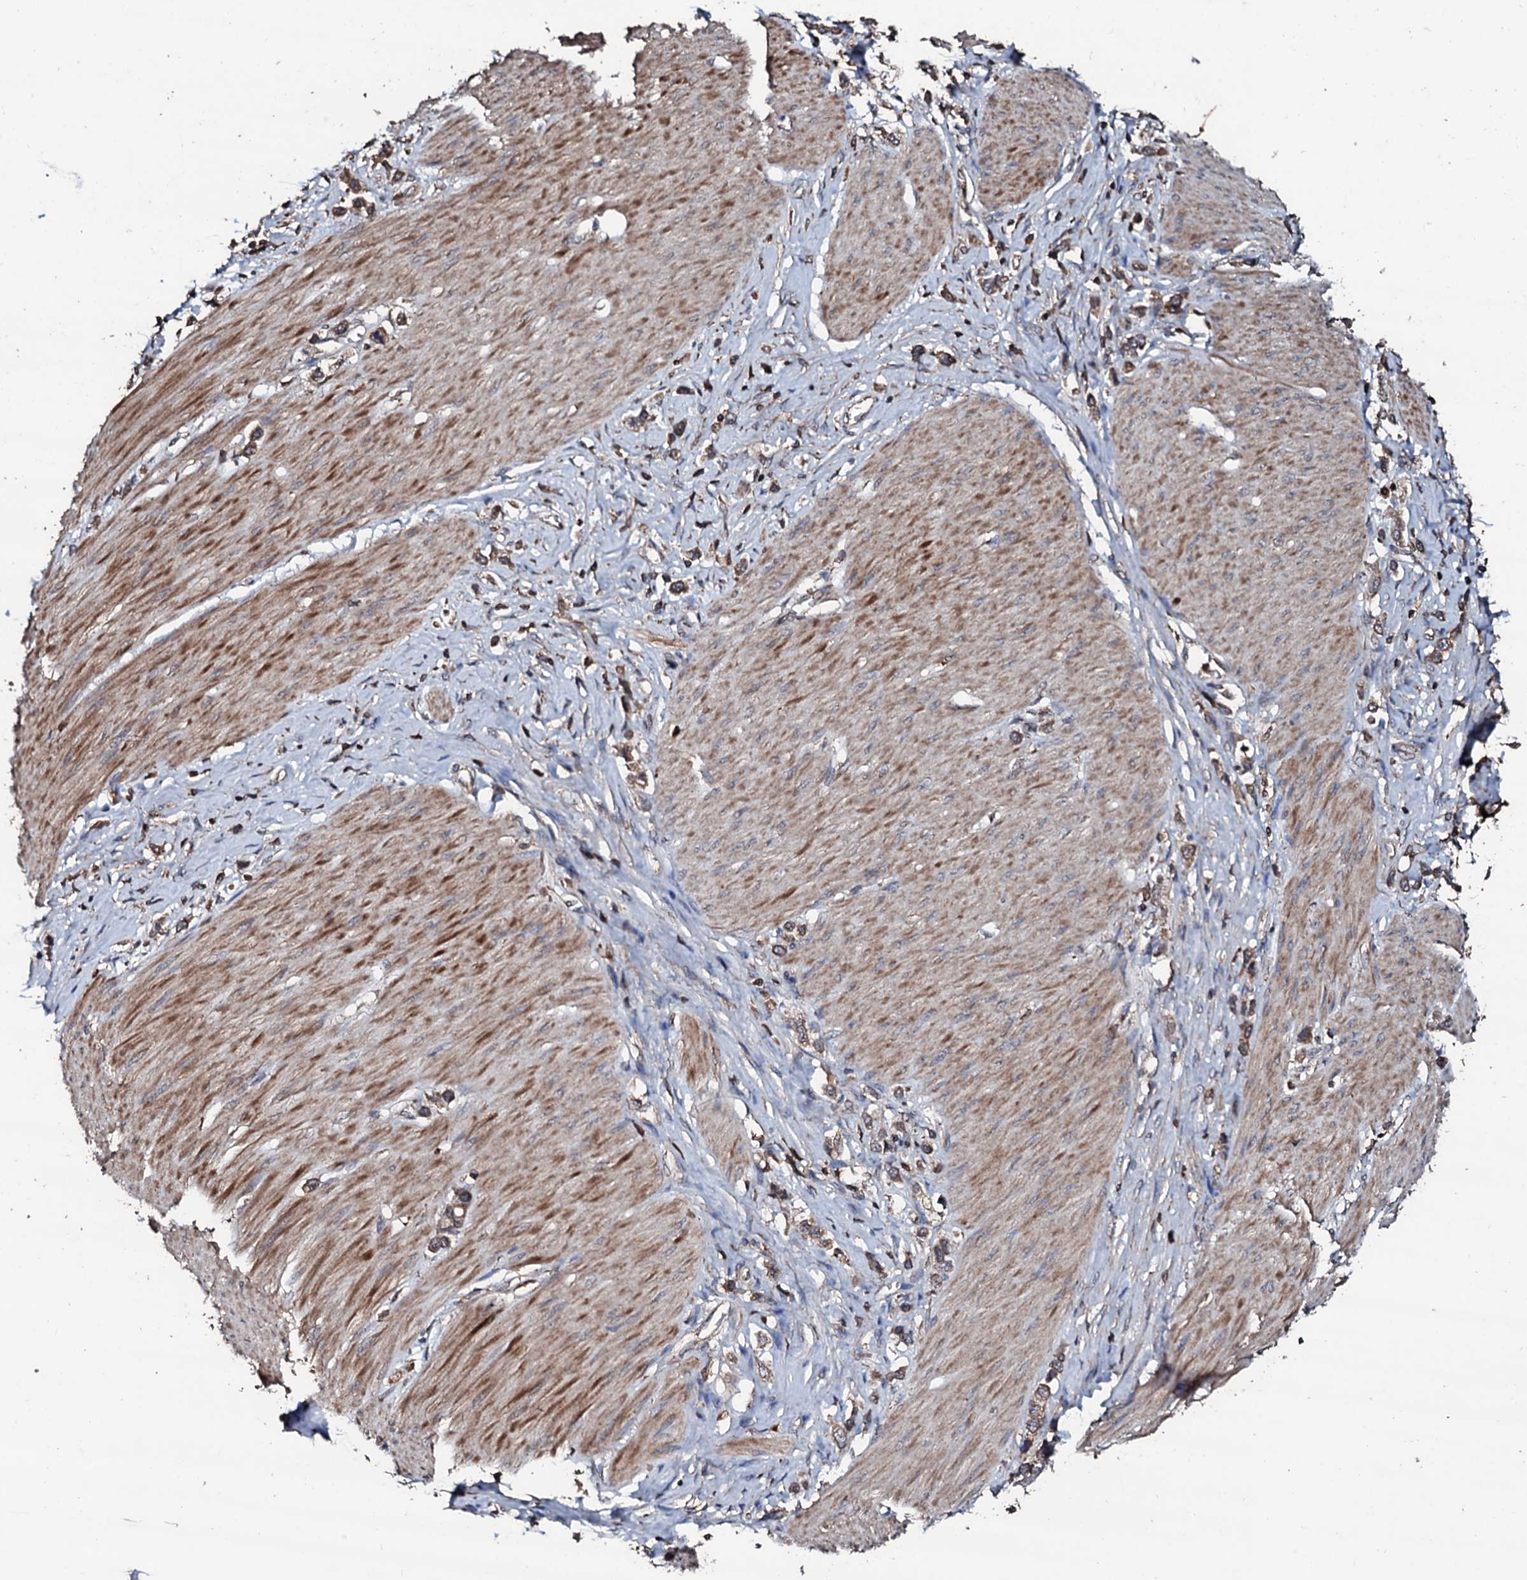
{"staining": {"intensity": "moderate", "quantity": ">75%", "location": "cytoplasmic/membranous"}, "tissue": "stomach cancer", "cell_type": "Tumor cells", "image_type": "cancer", "snomed": [{"axis": "morphology", "description": "Normal tissue, NOS"}, {"axis": "morphology", "description": "Adenocarcinoma, NOS"}, {"axis": "topography", "description": "Stomach, upper"}, {"axis": "topography", "description": "Stomach"}], "caption": "Human stomach cancer stained with a brown dye demonstrates moderate cytoplasmic/membranous positive expression in about >75% of tumor cells.", "gene": "SDHAF2", "patient": {"sex": "female", "age": 65}}